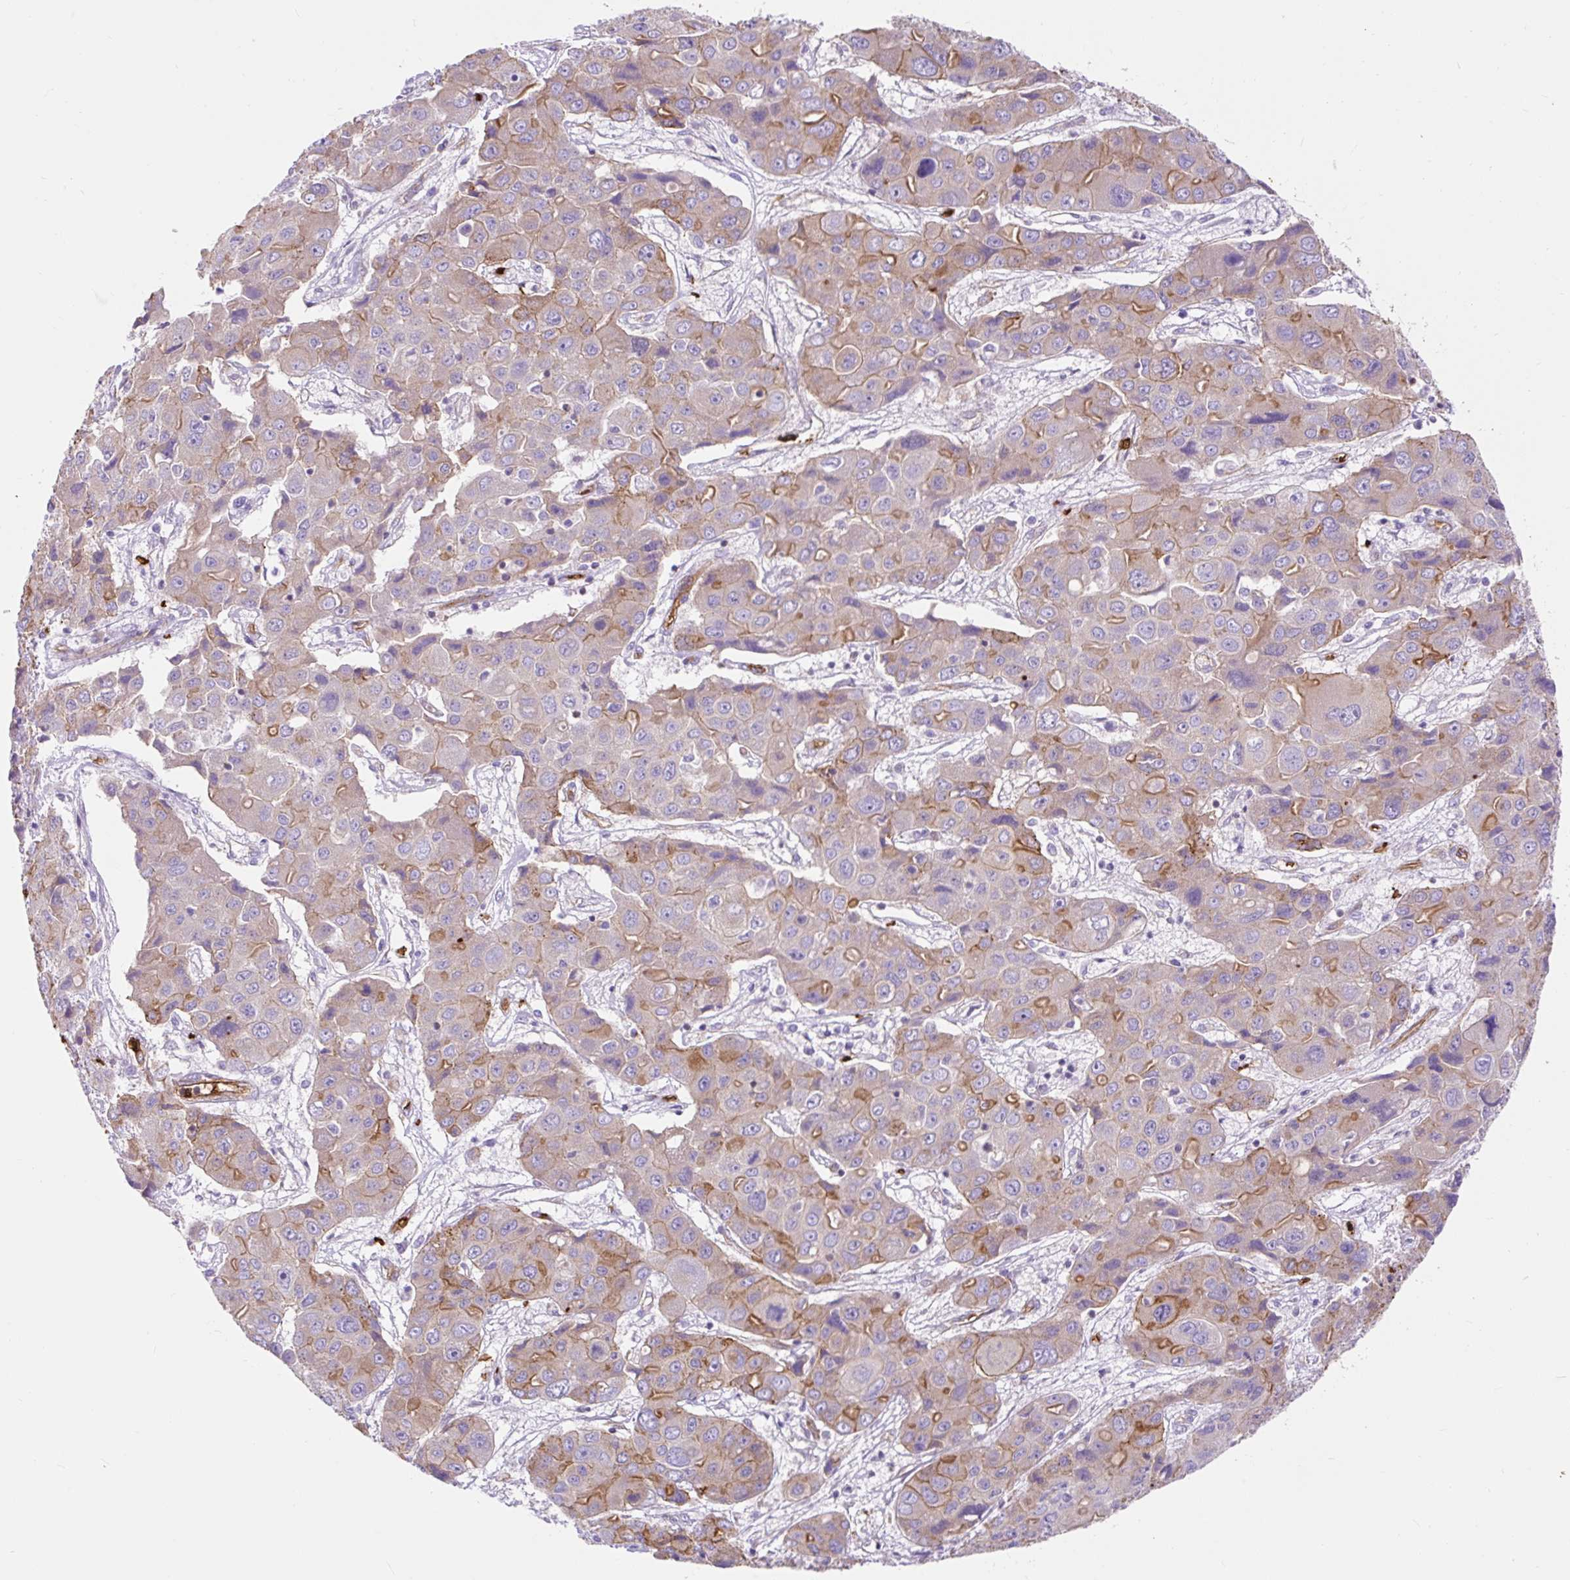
{"staining": {"intensity": "moderate", "quantity": "<25%", "location": "cytoplasmic/membranous"}, "tissue": "liver cancer", "cell_type": "Tumor cells", "image_type": "cancer", "snomed": [{"axis": "morphology", "description": "Cholangiocarcinoma"}, {"axis": "topography", "description": "Liver"}], "caption": "A low amount of moderate cytoplasmic/membranous expression is present in approximately <25% of tumor cells in cholangiocarcinoma (liver) tissue.", "gene": "HIP1R", "patient": {"sex": "male", "age": 67}}